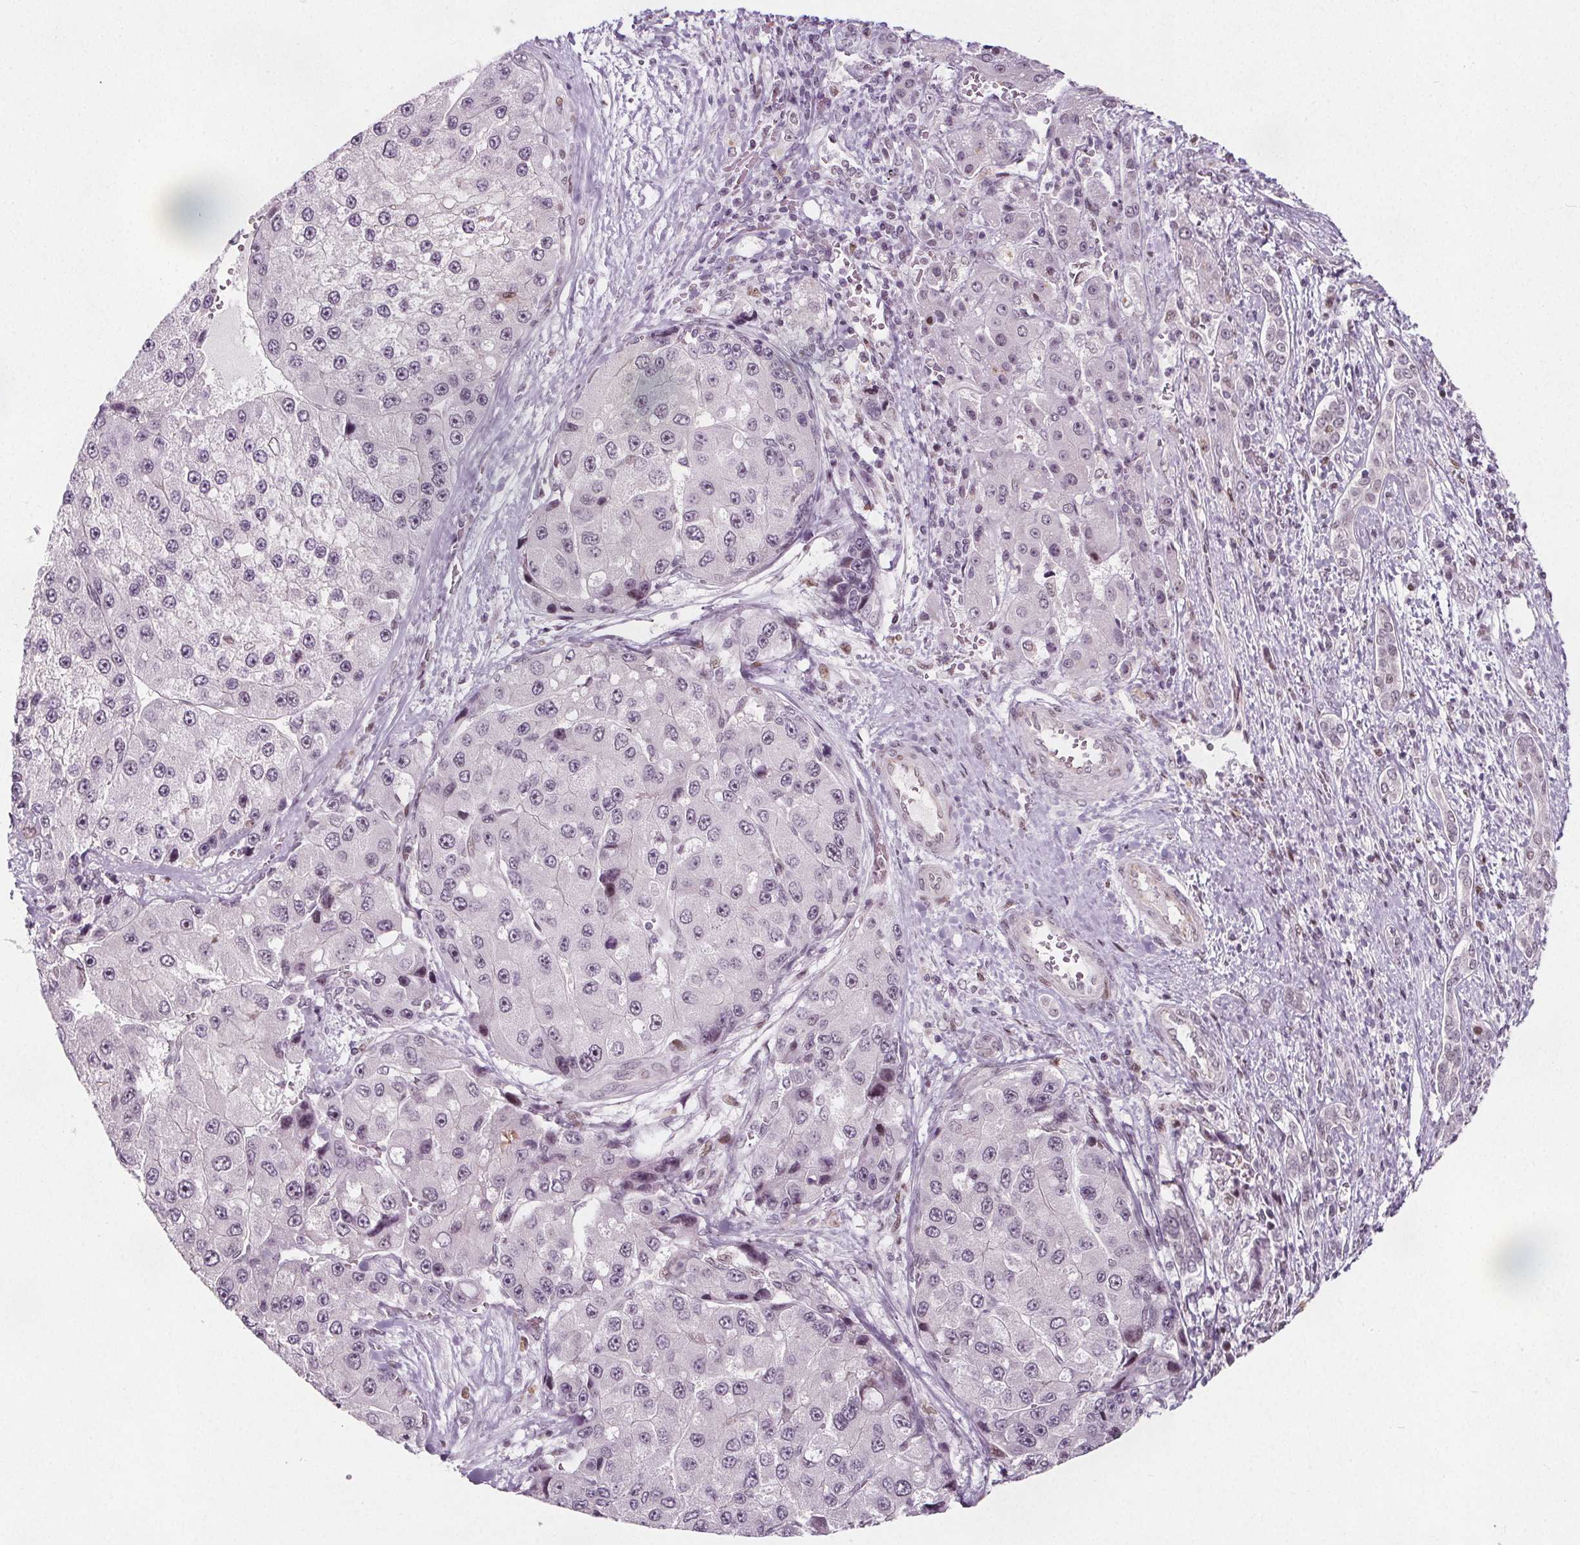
{"staining": {"intensity": "weak", "quantity": "<25%", "location": "nuclear"}, "tissue": "liver cancer", "cell_type": "Tumor cells", "image_type": "cancer", "snomed": [{"axis": "morphology", "description": "Carcinoma, Hepatocellular, NOS"}, {"axis": "topography", "description": "Liver"}], "caption": "A photomicrograph of liver cancer stained for a protein displays no brown staining in tumor cells. (DAB IHC, high magnification).", "gene": "TAF6L", "patient": {"sex": "female", "age": 73}}